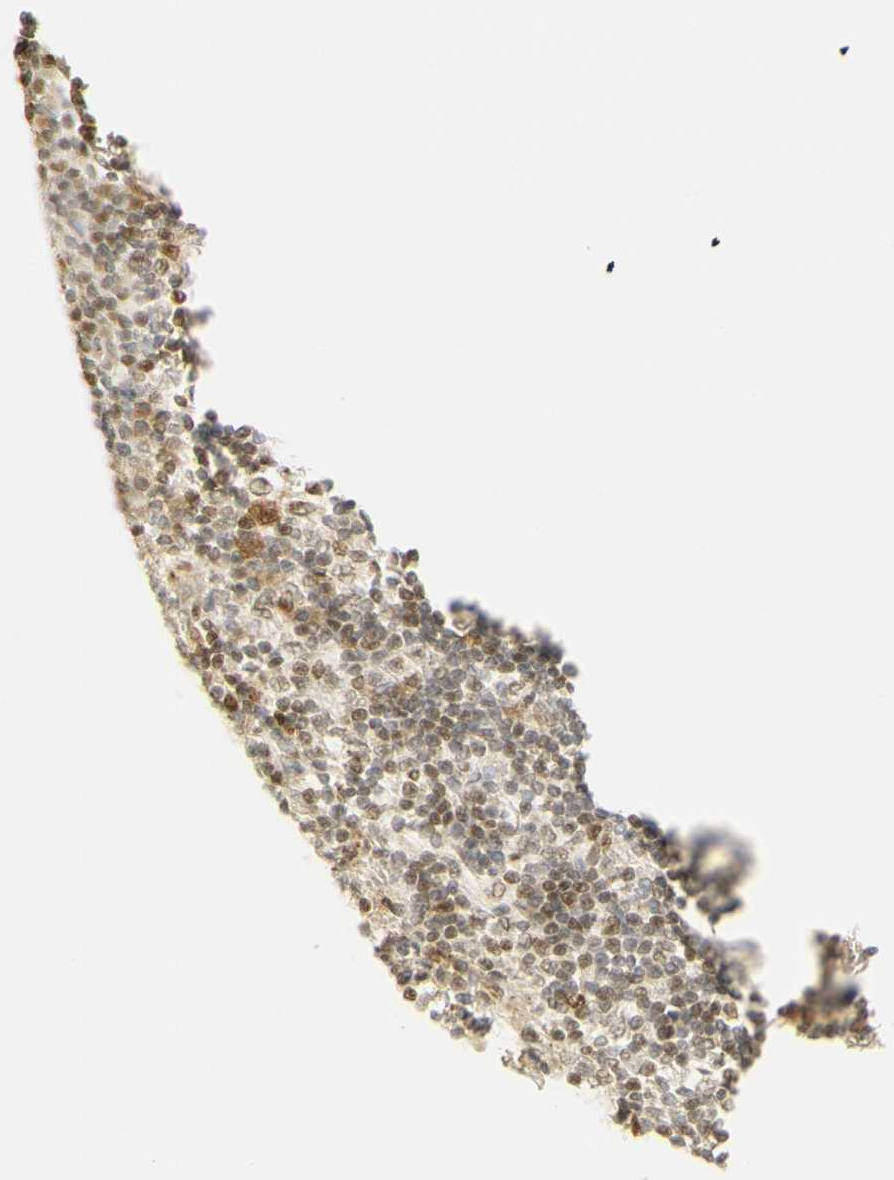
{"staining": {"intensity": "moderate", "quantity": "25%-75%", "location": "cytoplasmic/membranous"}, "tissue": "adipose tissue", "cell_type": "Adipocytes", "image_type": "normal", "snomed": [{"axis": "morphology", "description": "Normal tissue, NOS"}, {"axis": "morphology", "description": "Adenocarcinoma, NOS"}, {"axis": "topography", "description": "Esophagus"}], "caption": "DAB immunohistochemical staining of normal human adipose tissue reveals moderate cytoplasmic/membranous protein staining in about 25%-75% of adipocytes. The staining is performed using DAB brown chromogen to label protein expression. The nuclei are counter-stained blue using hematoxylin.", "gene": "KIF11", "patient": {"sex": "male", "age": 62}}